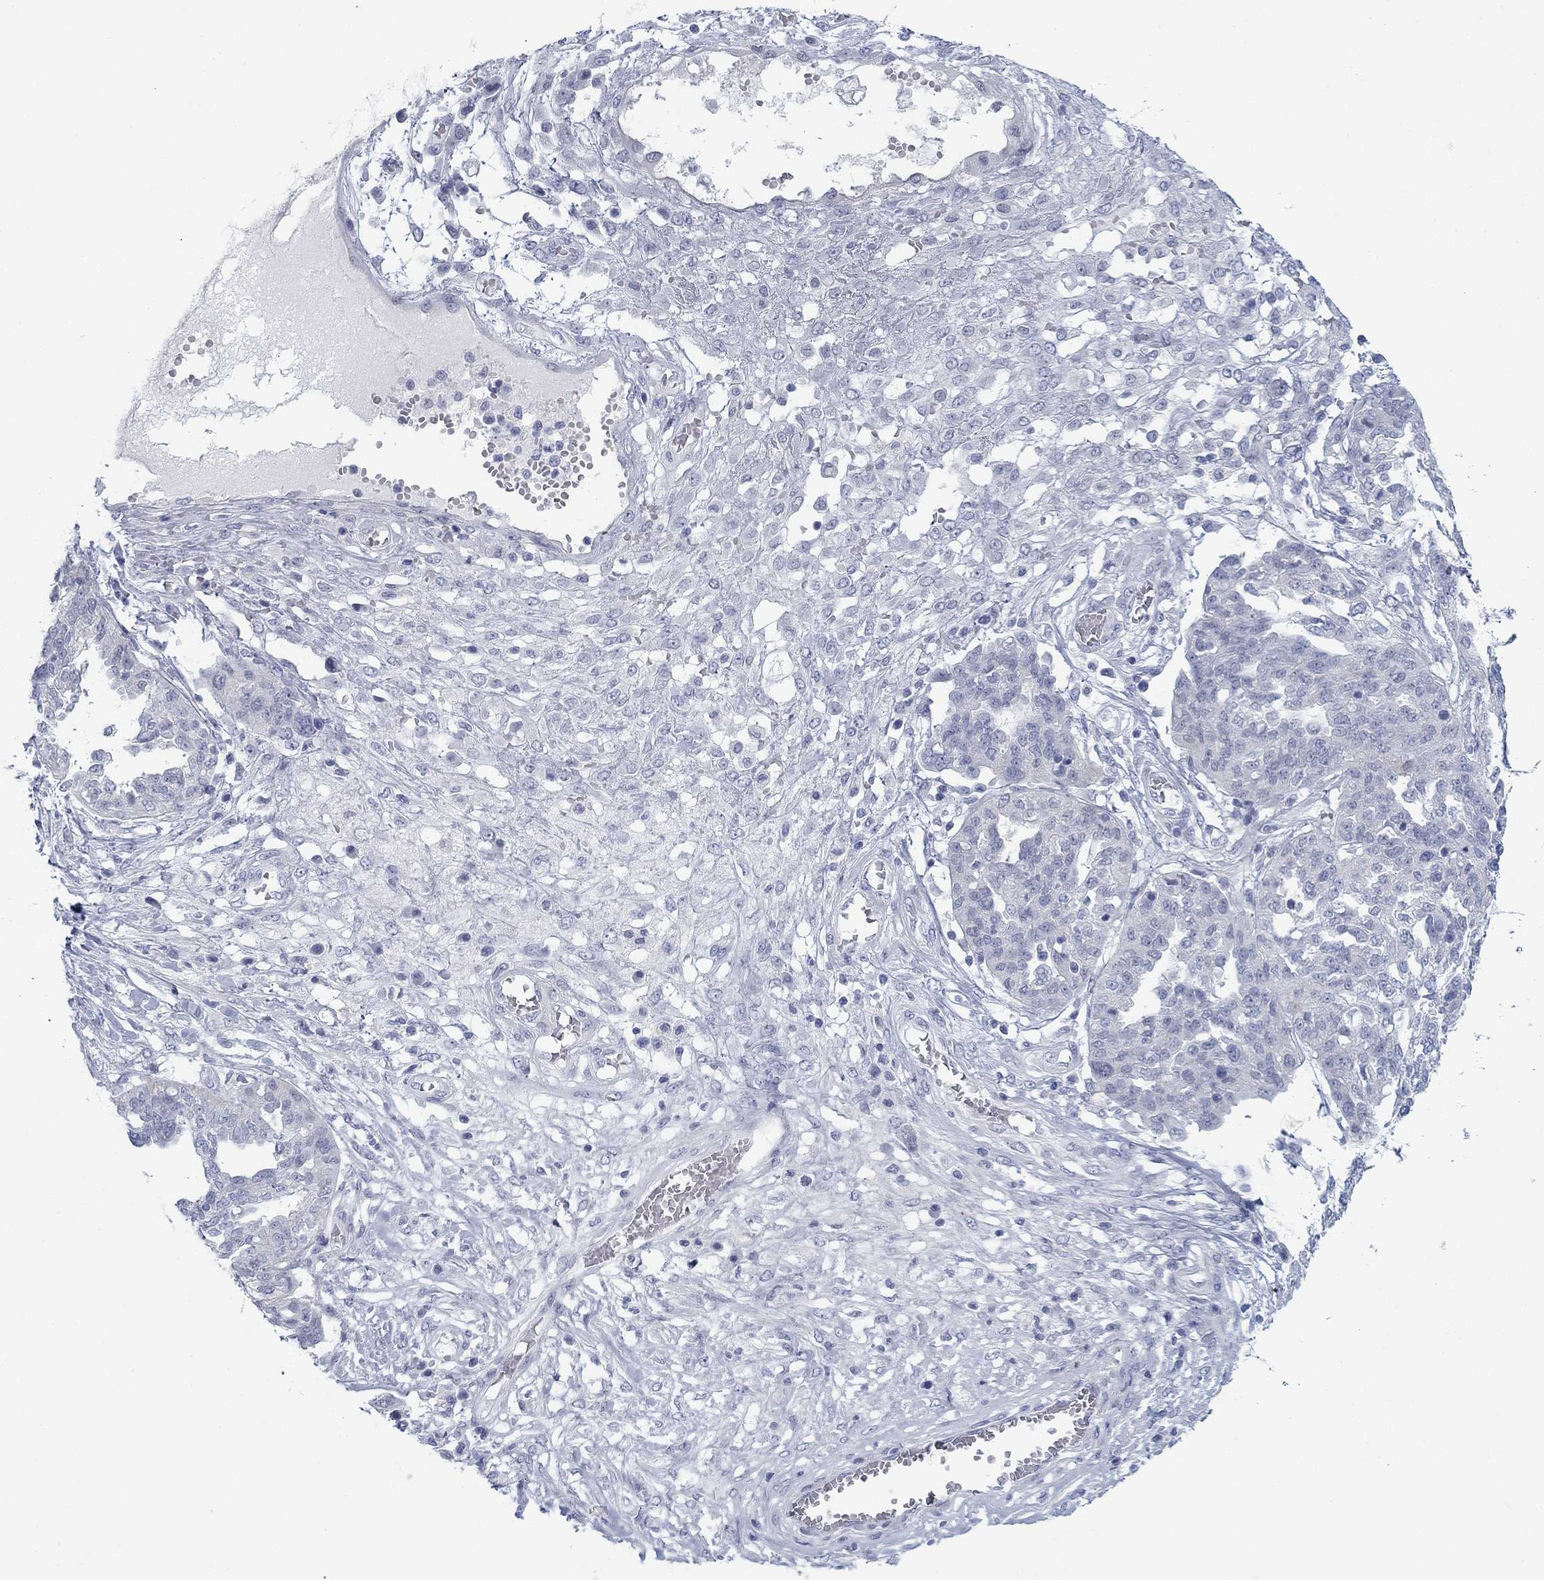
{"staining": {"intensity": "negative", "quantity": "none", "location": "none"}, "tissue": "ovarian cancer", "cell_type": "Tumor cells", "image_type": "cancer", "snomed": [{"axis": "morphology", "description": "Cystadenocarcinoma, serous, NOS"}, {"axis": "topography", "description": "Ovary"}], "caption": "A histopathology image of ovarian cancer (serous cystadenocarcinoma) stained for a protein exhibits no brown staining in tumor cells.", "gene": "DNAL1", "patient": {"sex": "female", "age": 67}}